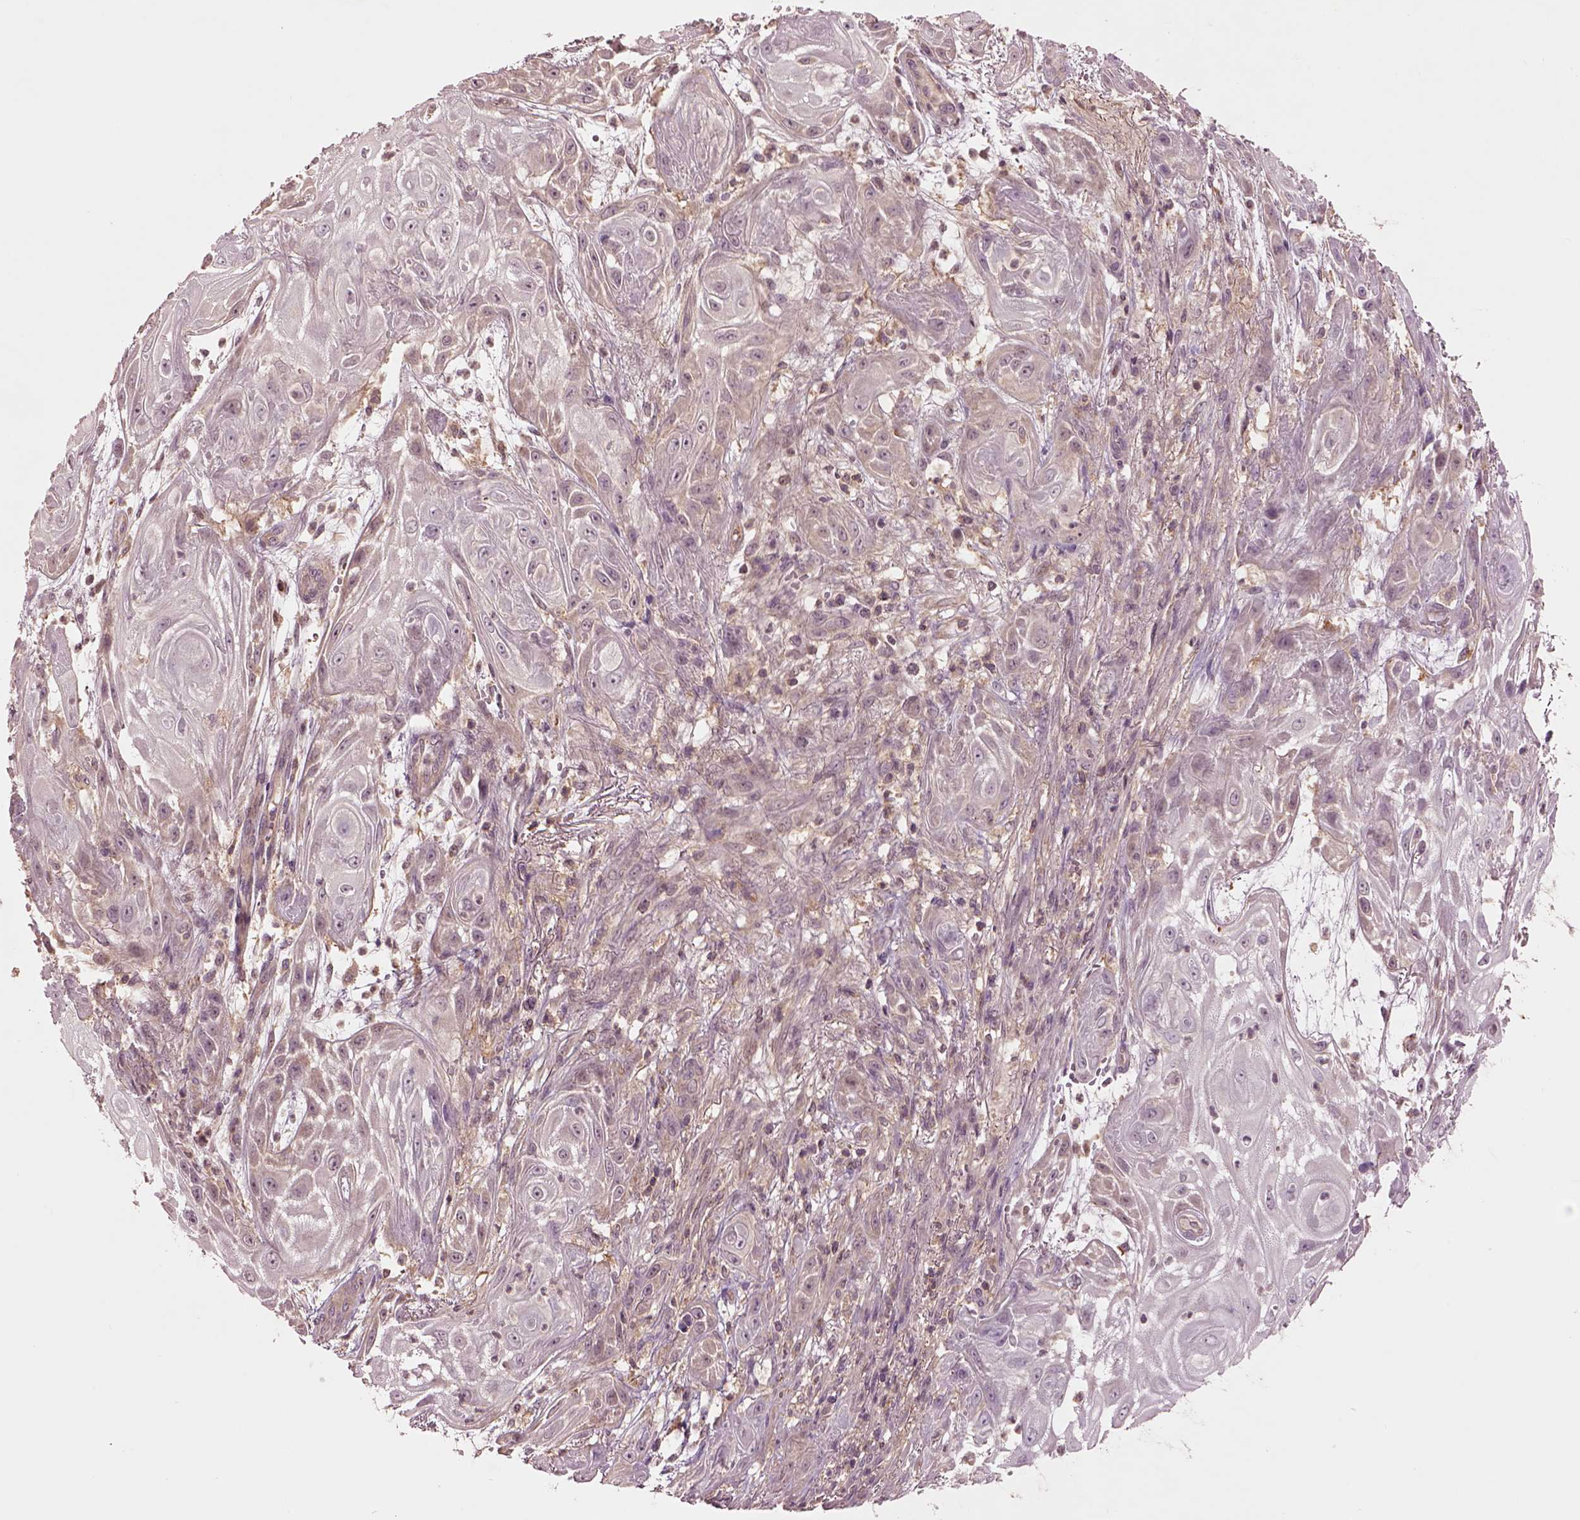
{"staining": {"intensity": "weak", "quantity": "<25%", "location": "cytoplasmic/membranous"}, "tissue": "skin cancer", "cell_type": "Tumor cells", "image_type": "cancer", "snomed": [{"axis": "morphology", "description": "Squamous cell carcinoma, NOS"}, {"axis": "topography", "description": "Skin"}], "caption": "This is an IHC histopathology image of human squamous cell carcinoma (skin). There is no positivity in tumor cells.", "gene": "MTHFS", "patient": {"sex": "male", "age": 62}}